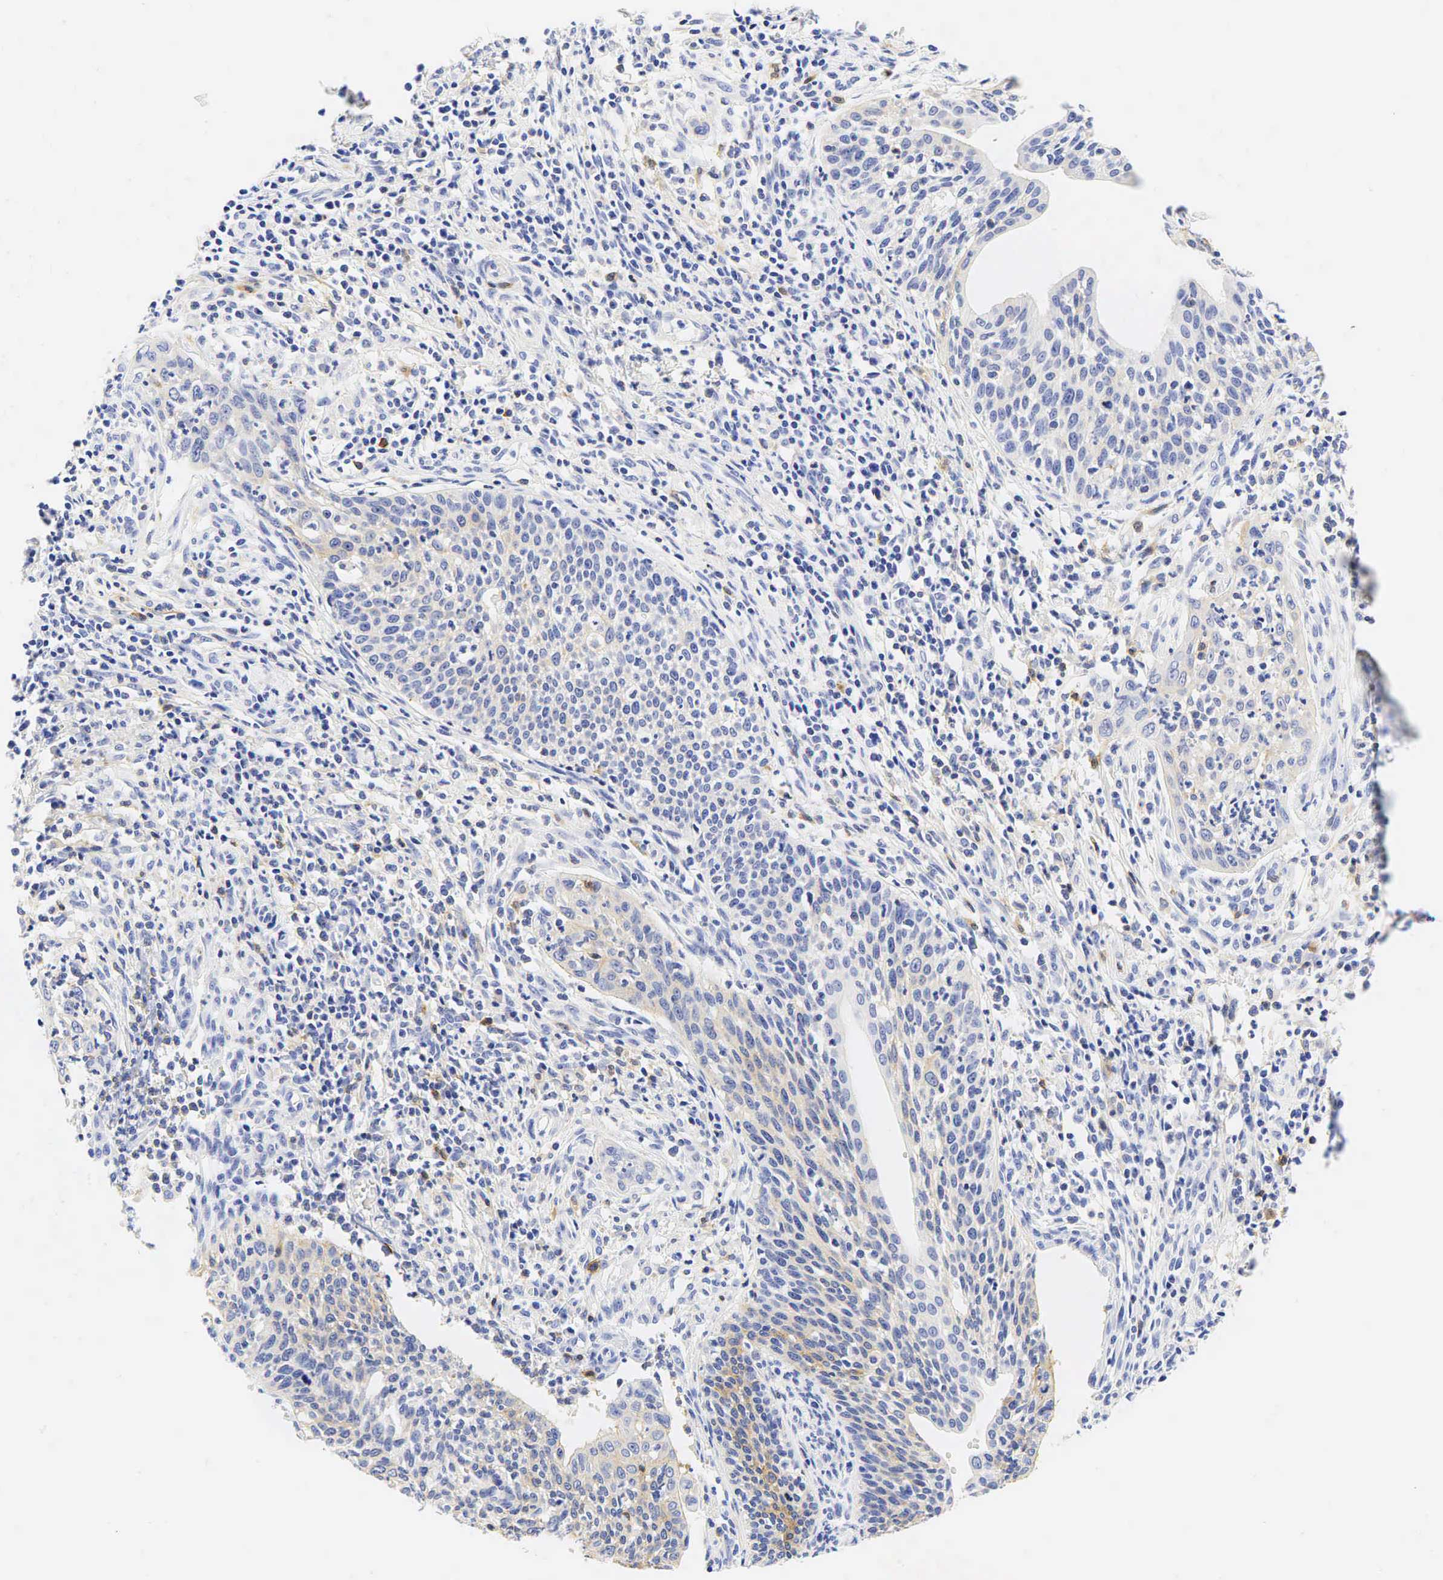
{"staining": {"intensity": "moderate", "quantity": "25%-75%", "location": "cytoplasmic/membranous"}, "tissue": "cervical cancer", "cell_type": "Tumor cells", "image_type": "cancer", "snomed": [{"axis": "morphology", "description": "Squamous cell carcinoma, NOS"}, {"axis": "topography", "description": "Cervix"}], "caption": "High-magnification brightfield microscopy of cervical cancer stained with DAB (brown) and counterstained with hematoxylin (blue). tumor cells exhibit moderate cytoplasmic/membranous expression is appreciated in approximately25%-75% of cells.", "gene": "TNFRSF8", "patient": {"sex": "female", "age": 41}}